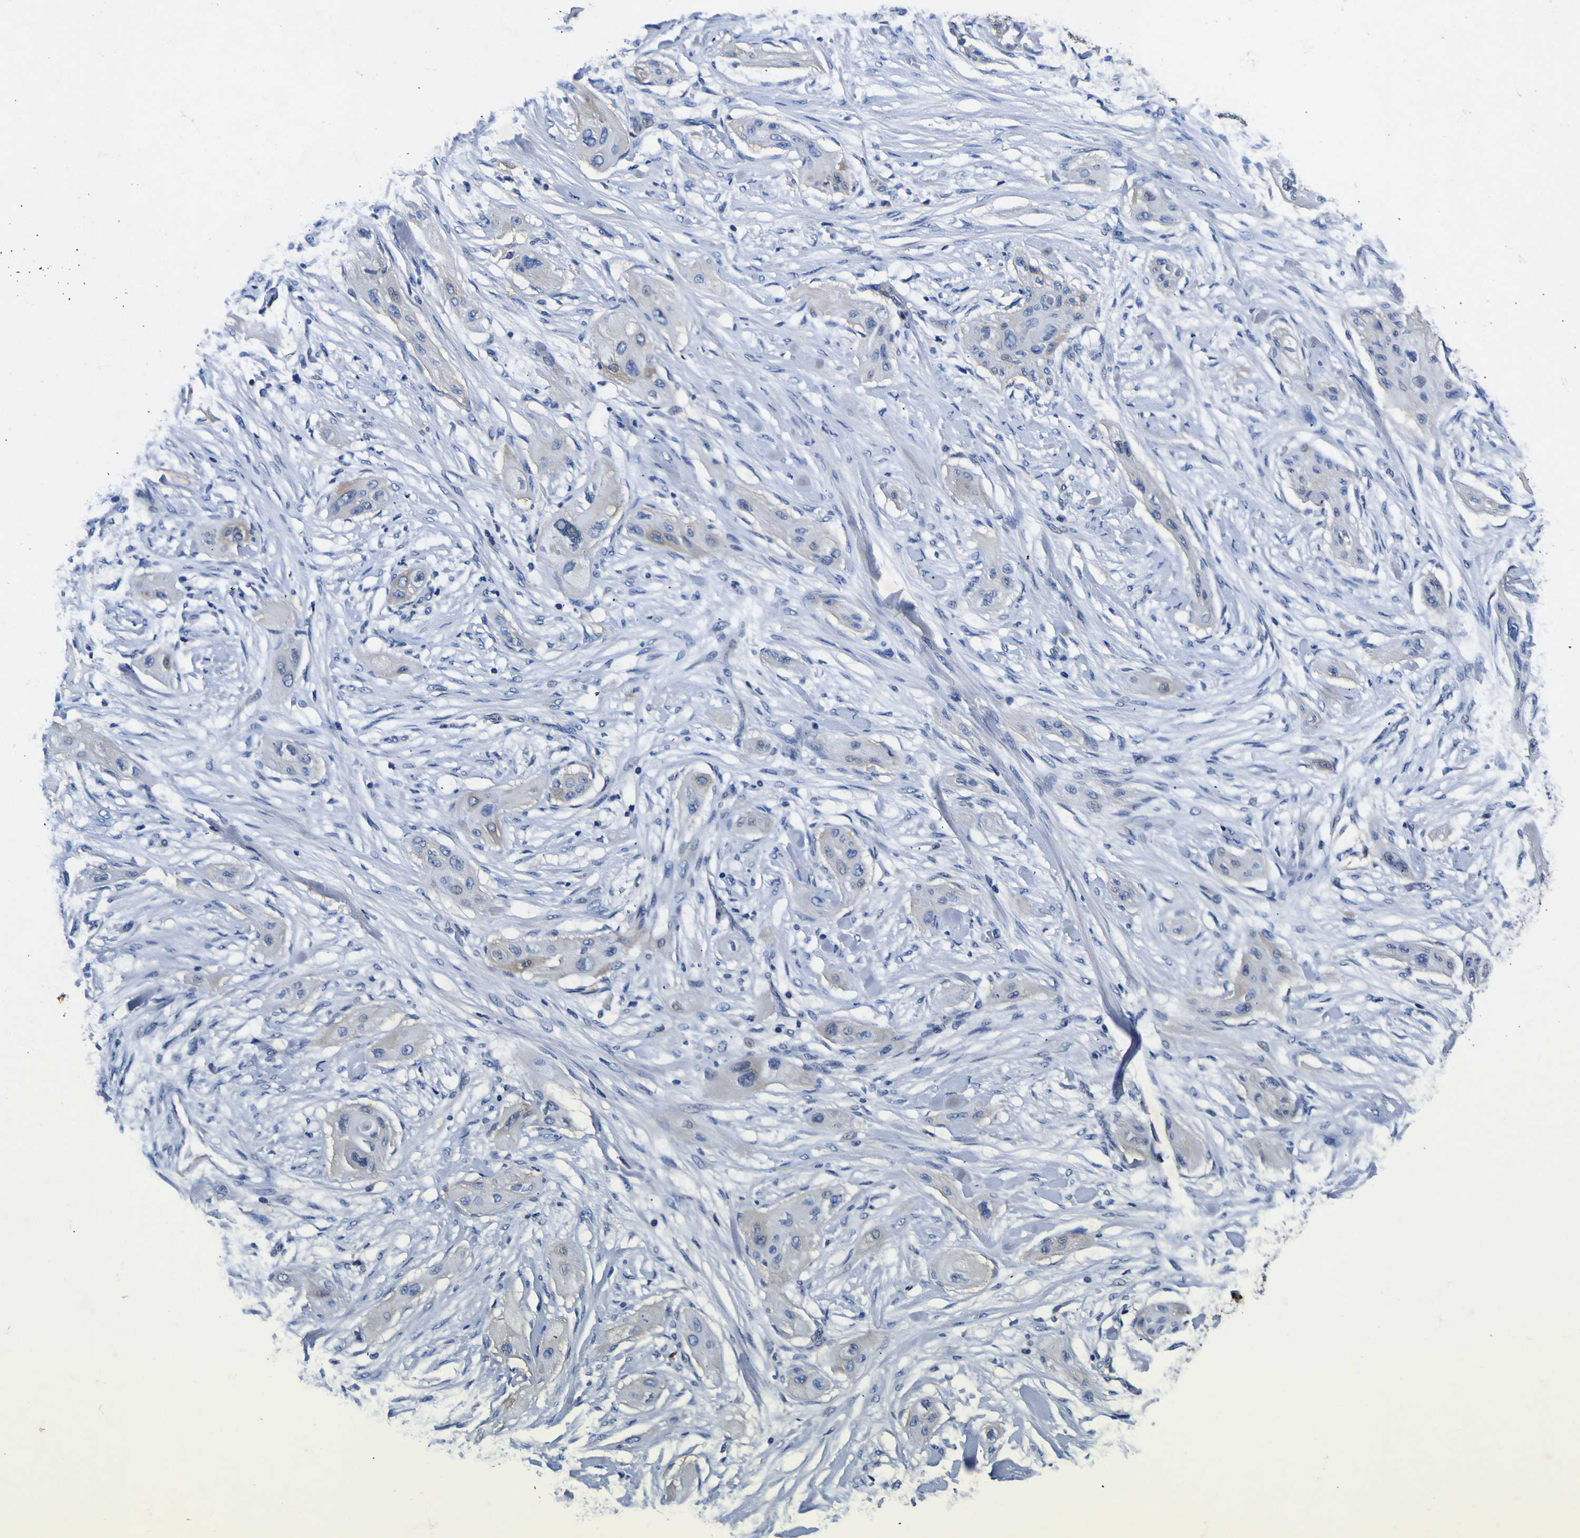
{"staining": {"intensity": "negative", "quantity": "none", "location": "none"}, "tissue": "lung cancer", "cell_type": "Tumor cells", "image_type": "cancer", "snomed": [{"axis": "morphology", "description": "Squamous cell carcinoma, NOS"}, {"axis": "topography", "description": "Lung"}], "caption": "The immunohistochemistry (IHC) histopathology image has no significant positivity in tumor cells of lung cancer (squamous cell carcinoma) tissue.", "gene": "VASN", "patient": {"sex": "female", "age": 47}}